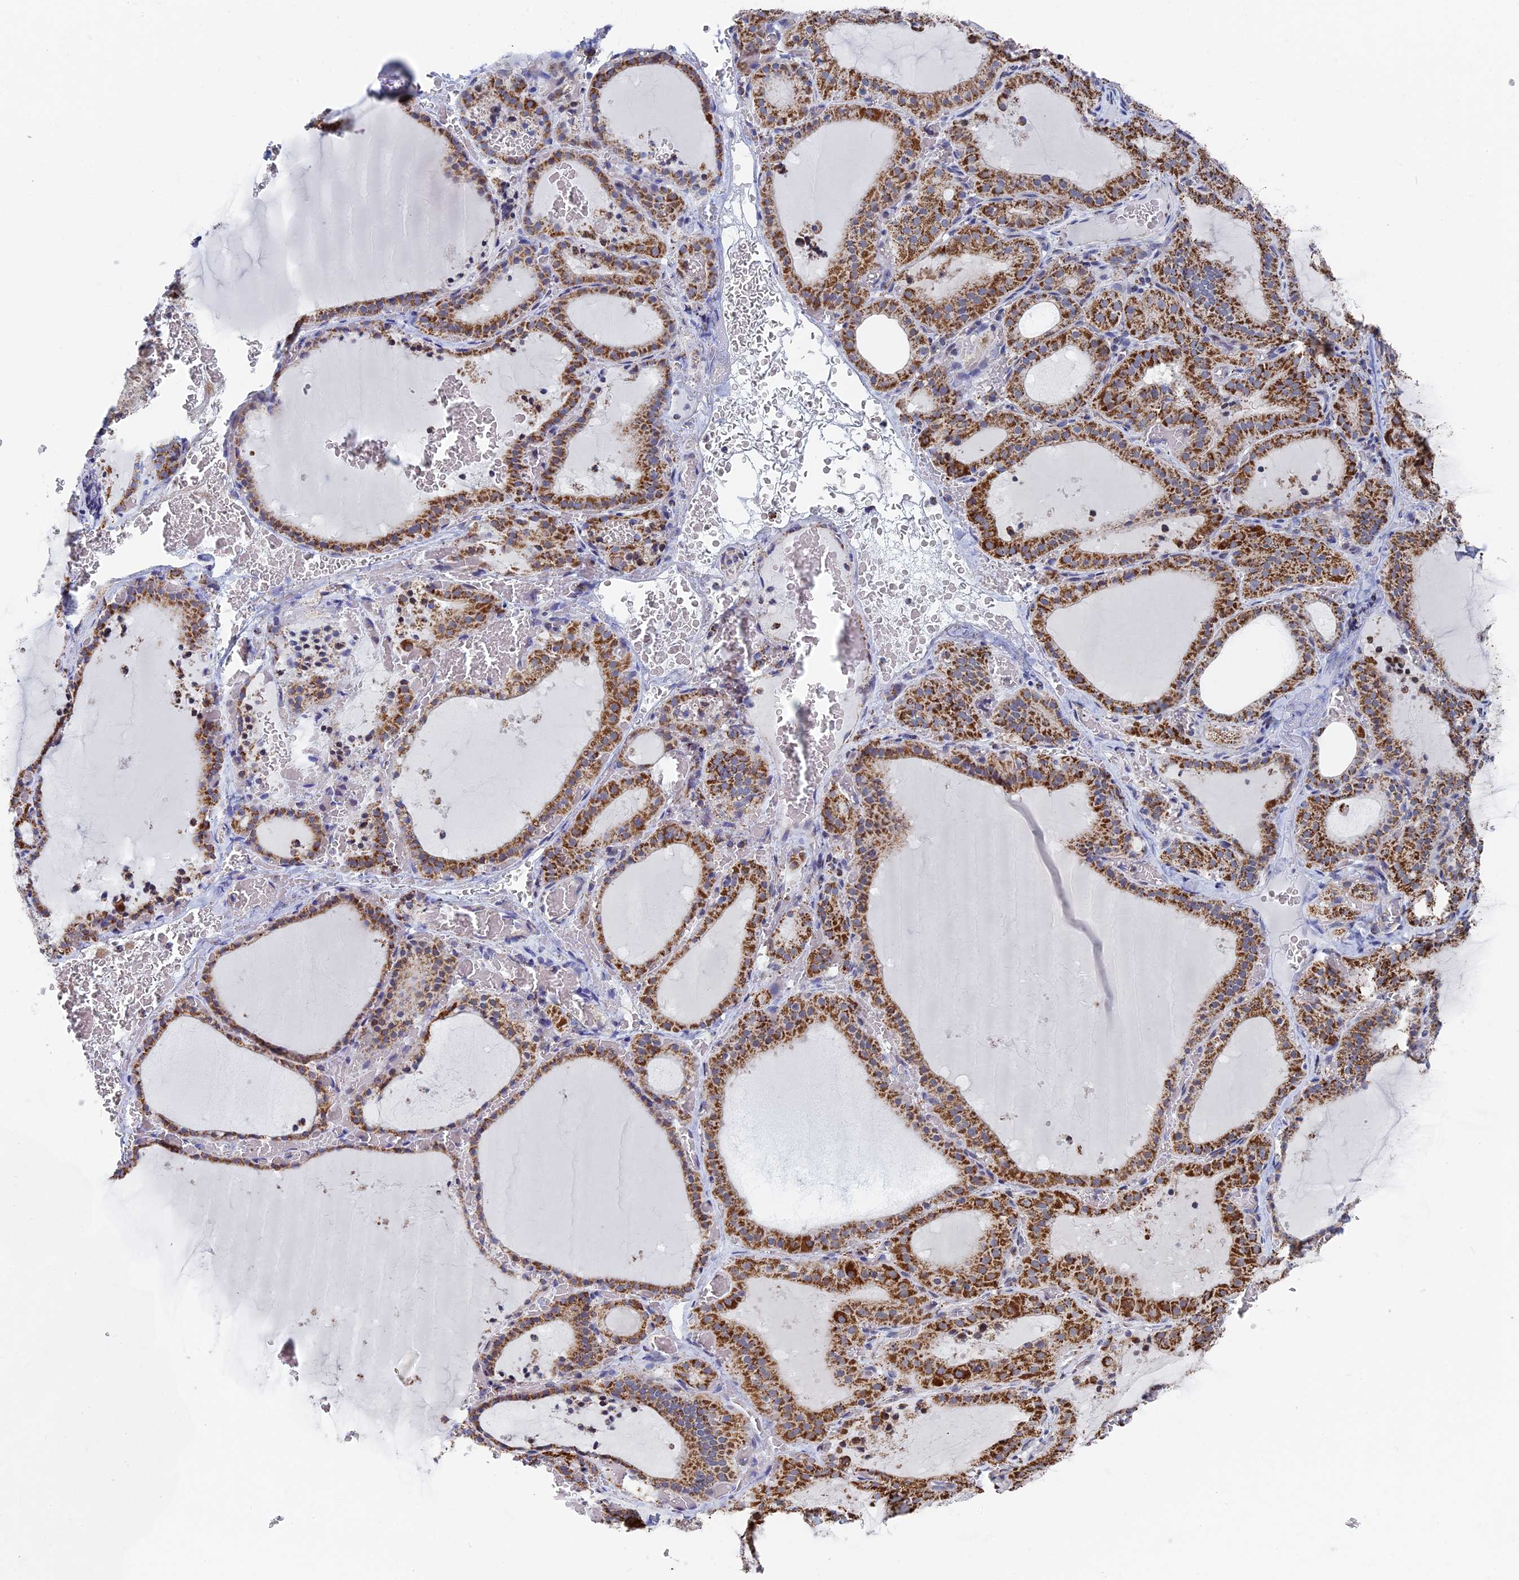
{"staining": {"intensity": "strong", "quantity": ">75%", "location": "cytoplasmic/membranous"}, "tissue": "thyroid gland", "cell_type": "Glandular cells", "image_type": "normal", "snomed": [{"axis": "morphology", "description": "Normal tissue, NOS"}, {"axis": "topography", "description": "Thyroid gland"}], "caption": "Immunohistochemistry (DAB) staining of unremarkable human thyroid gland demonstrates strong cytoplasmic/membranous protein expression in approximately >75% of glandular cells. (Stains: DAB (3,3'-diaminobenzidine) in brown, nuclei in blue, Microscopy: brightfield microscopy at high magnification).", "gene": "SEC24D", "patient": {"sex": "female", "age": 39}}